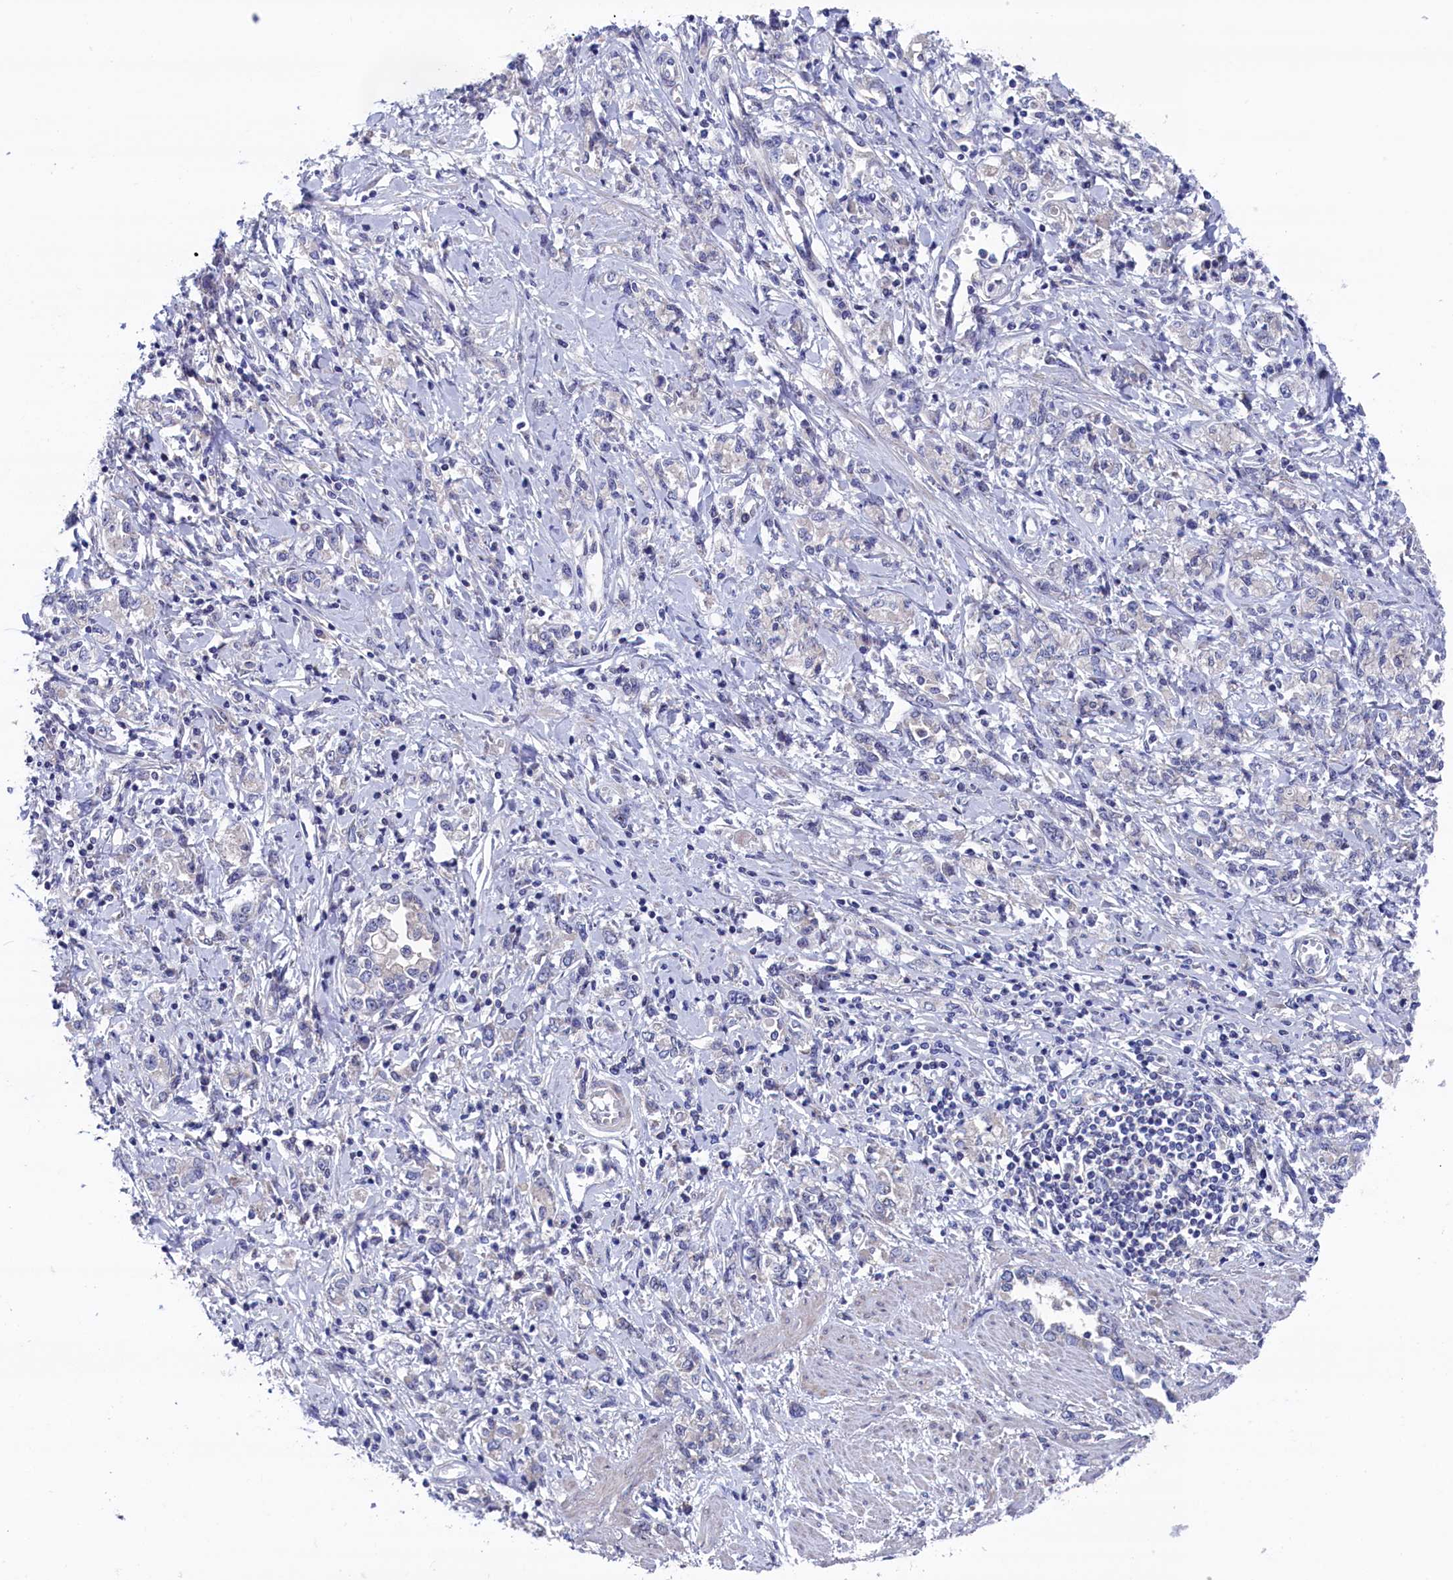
{"staining": {"intensity": "negative", "quantity": "none", "location": "none"}, "tissue": "stomach cancer", "cell_type": "Tumor cells", "image_type": "cancer", "snomed": [{"axis": "morphology", "description": "Adenocarcinoma, NOS"}, {"axis": "topography", "description": "Stomach"}], "caption": "This is an immunohistochemistry micrograph of human stomach adenocarcinoma. There is no expression in tumor cells.", "gene": "SPATA13", "patient": {"sex": "female", "age": 76}}